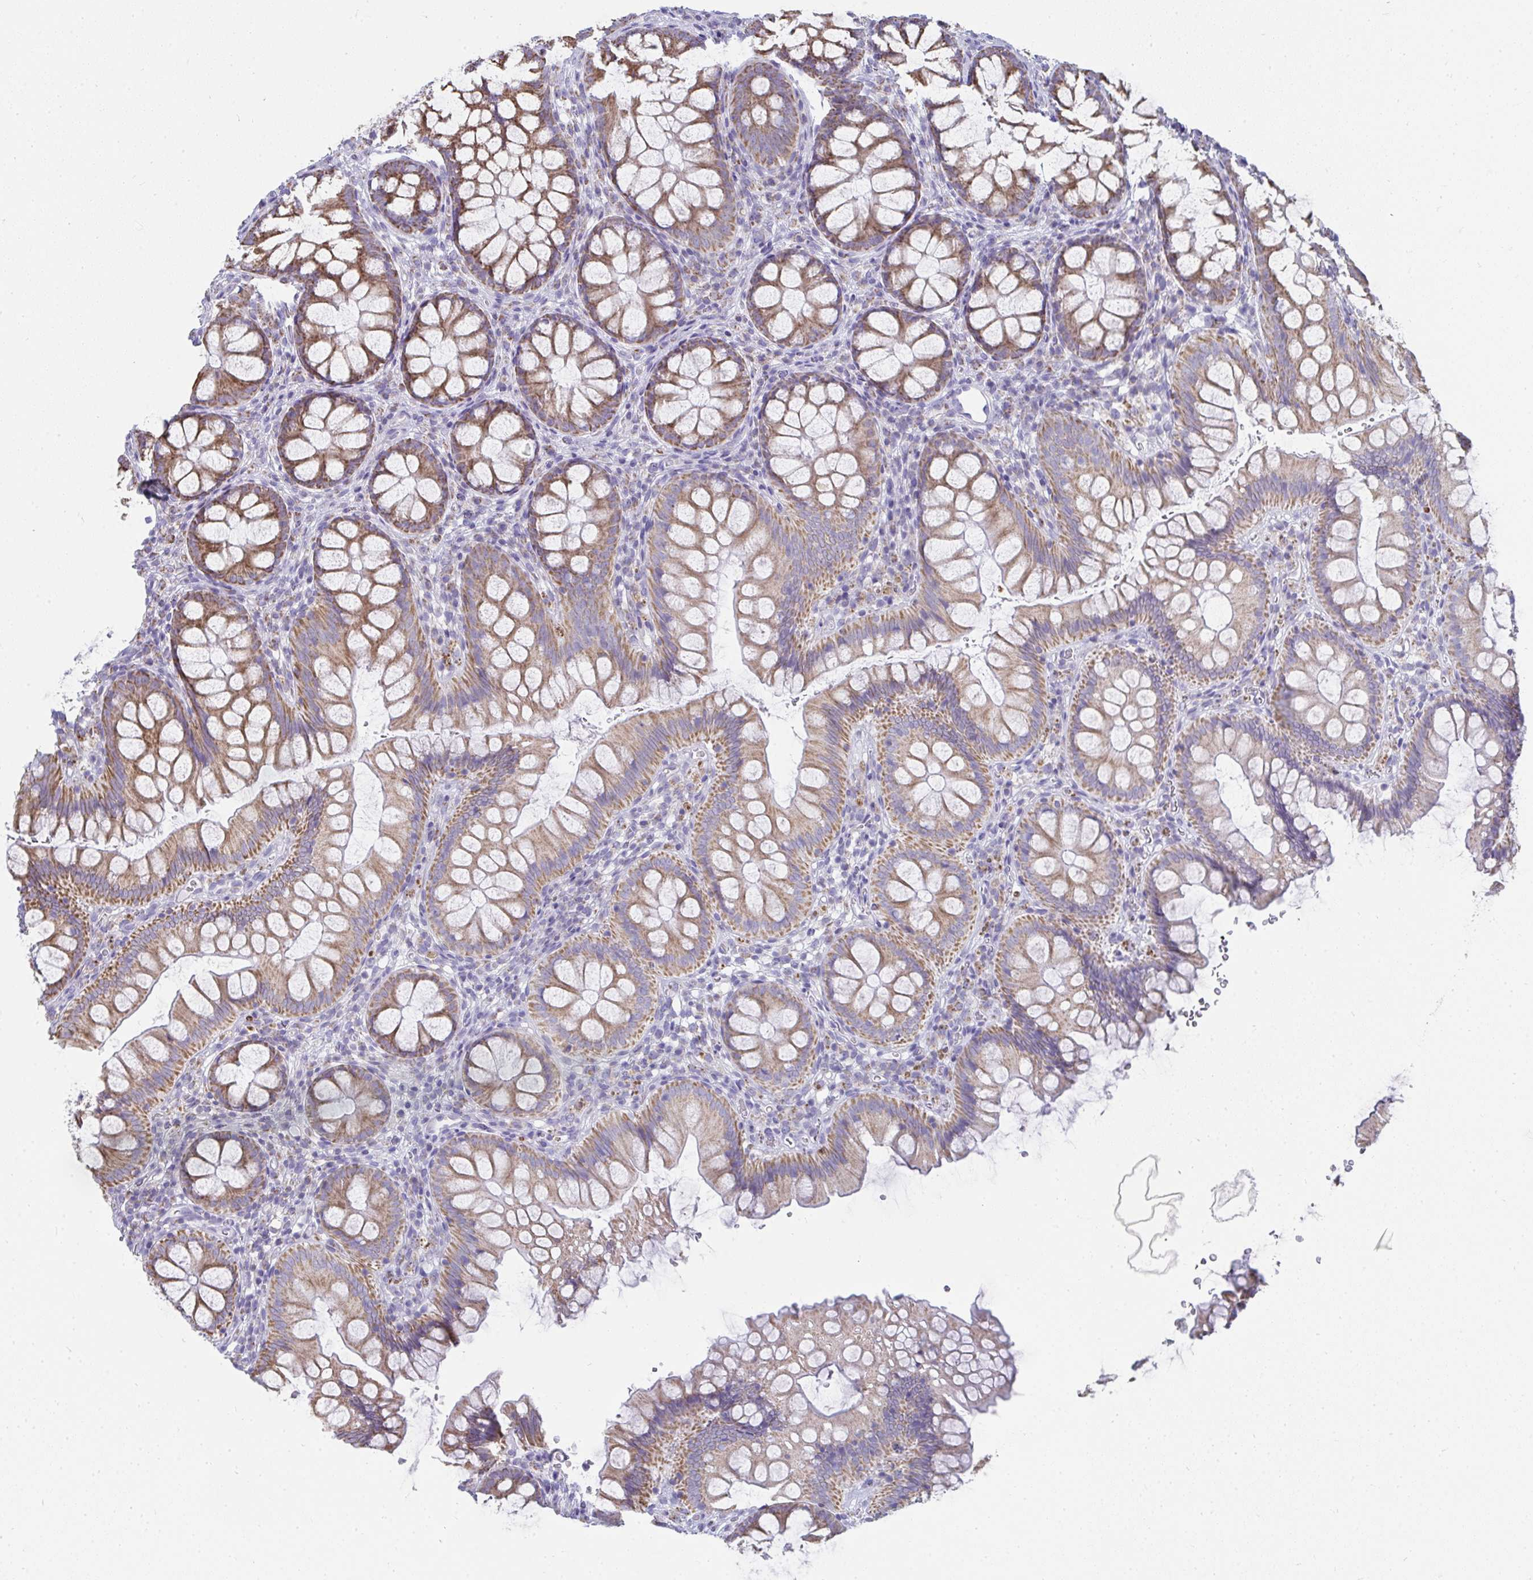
{"staining": {"intensity": "negative", "quantity": "none", "location": "none"}, "tissue": "colon", "cell_type": "Endothelial cells", "image_type": "normal", "snomed": [{"axis": "morphology", "description": "Normal tissue, NOS"}, {"axis": "morphology", "description": "Adenoma, NOS"}, {"axis": "topography", "description": "Soft tissue"}, {"axis": "topography", "description": "Colon"}], "caption": "This image is of unremarkable colon stained with immunohistochemistry to label a protein in brown with the nuclei are counter-stained blue. There is no staining in endothelial cells.", "gene": "SLC6A1", "patient": {"sex": "male", "age": 47}}